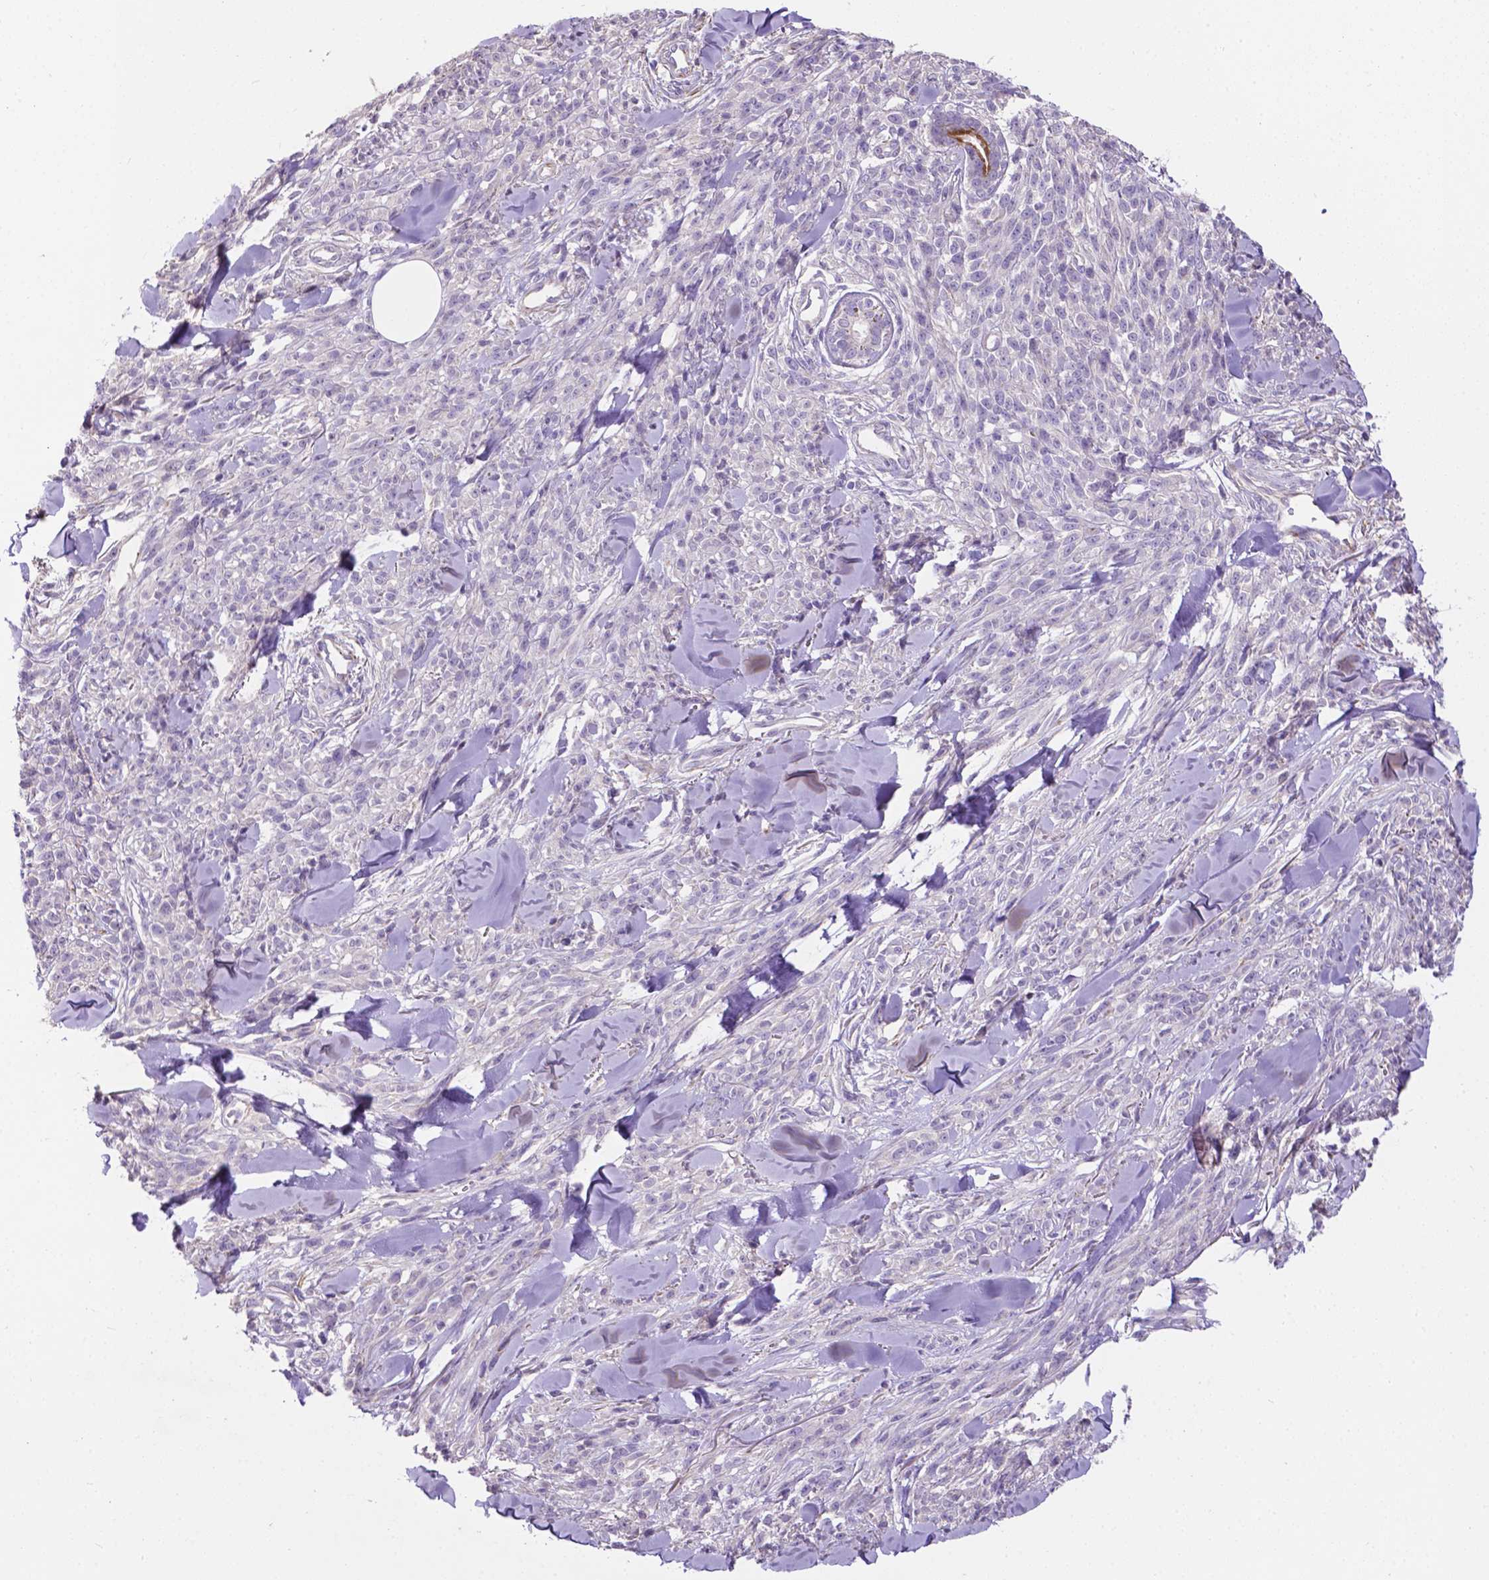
{"staining": {"intensity": "negative", "quantity": "none", "location": "none"}, "tissue": "melanoma", "cell_type": "Tumor cells", "image_type": "cancer", "snomed": [{"axis": "morphology", "description": "Malignant melanoma, NOS"}, {"axis": "topography", "description": "Skin"}, {"axis": "topography", "description": "Skin of trunk"}], "caption": "Immunohistochemistry (IHC) histopathology image of neoplastic tissue: malignant melanoma stained with DAB (3,3'-diaminobenzidine) reveals no significant protein staining in tumor cells. (DAB immunohistochemistry (IHC) visualized using brightfield microscopy, high magnification).", "gene": "PFKFB4", "patient": {"sex": "male", "age": 74}}